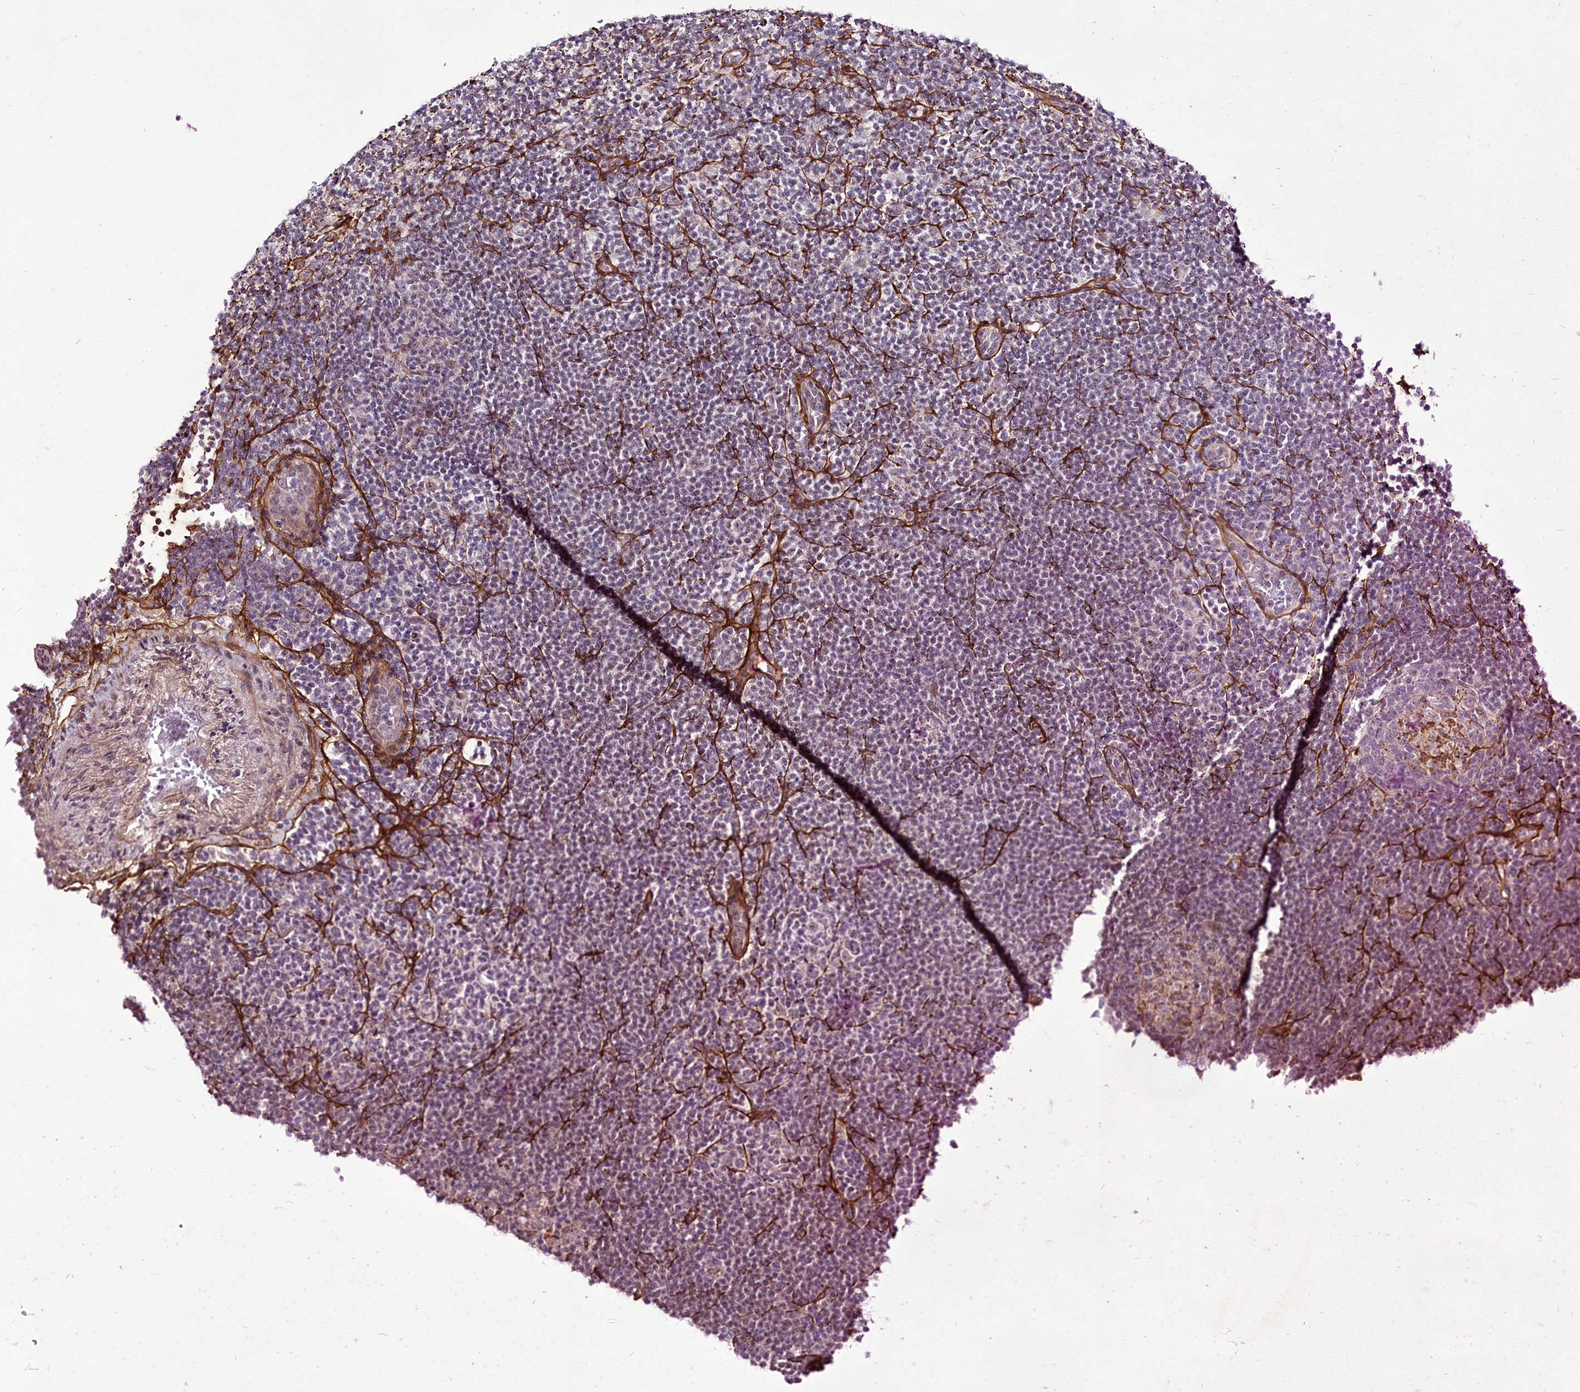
{"staining": {"intensity": "negative", "quantity": "none", "location": "none"}, "tissue": "lymphoma", "cell_type": "Tumor cells", "image_type": "cancer", "snomed": [{"axis": "morphology", "description": "Hodgkin's disease, NOS"}, {"axis": "topography", "description": "Lymph node"}], "caption": "A high-resolution micrograph shows immunohistochemistry staining of lymphoma, which displays no significant positivity in tumor cells. The staining is performed using DAB brown chromogen with nuclei counter-stained in using hematoxylin.", "gene": "RSBN1", "patient": {"sex": "female", "age": 57}}